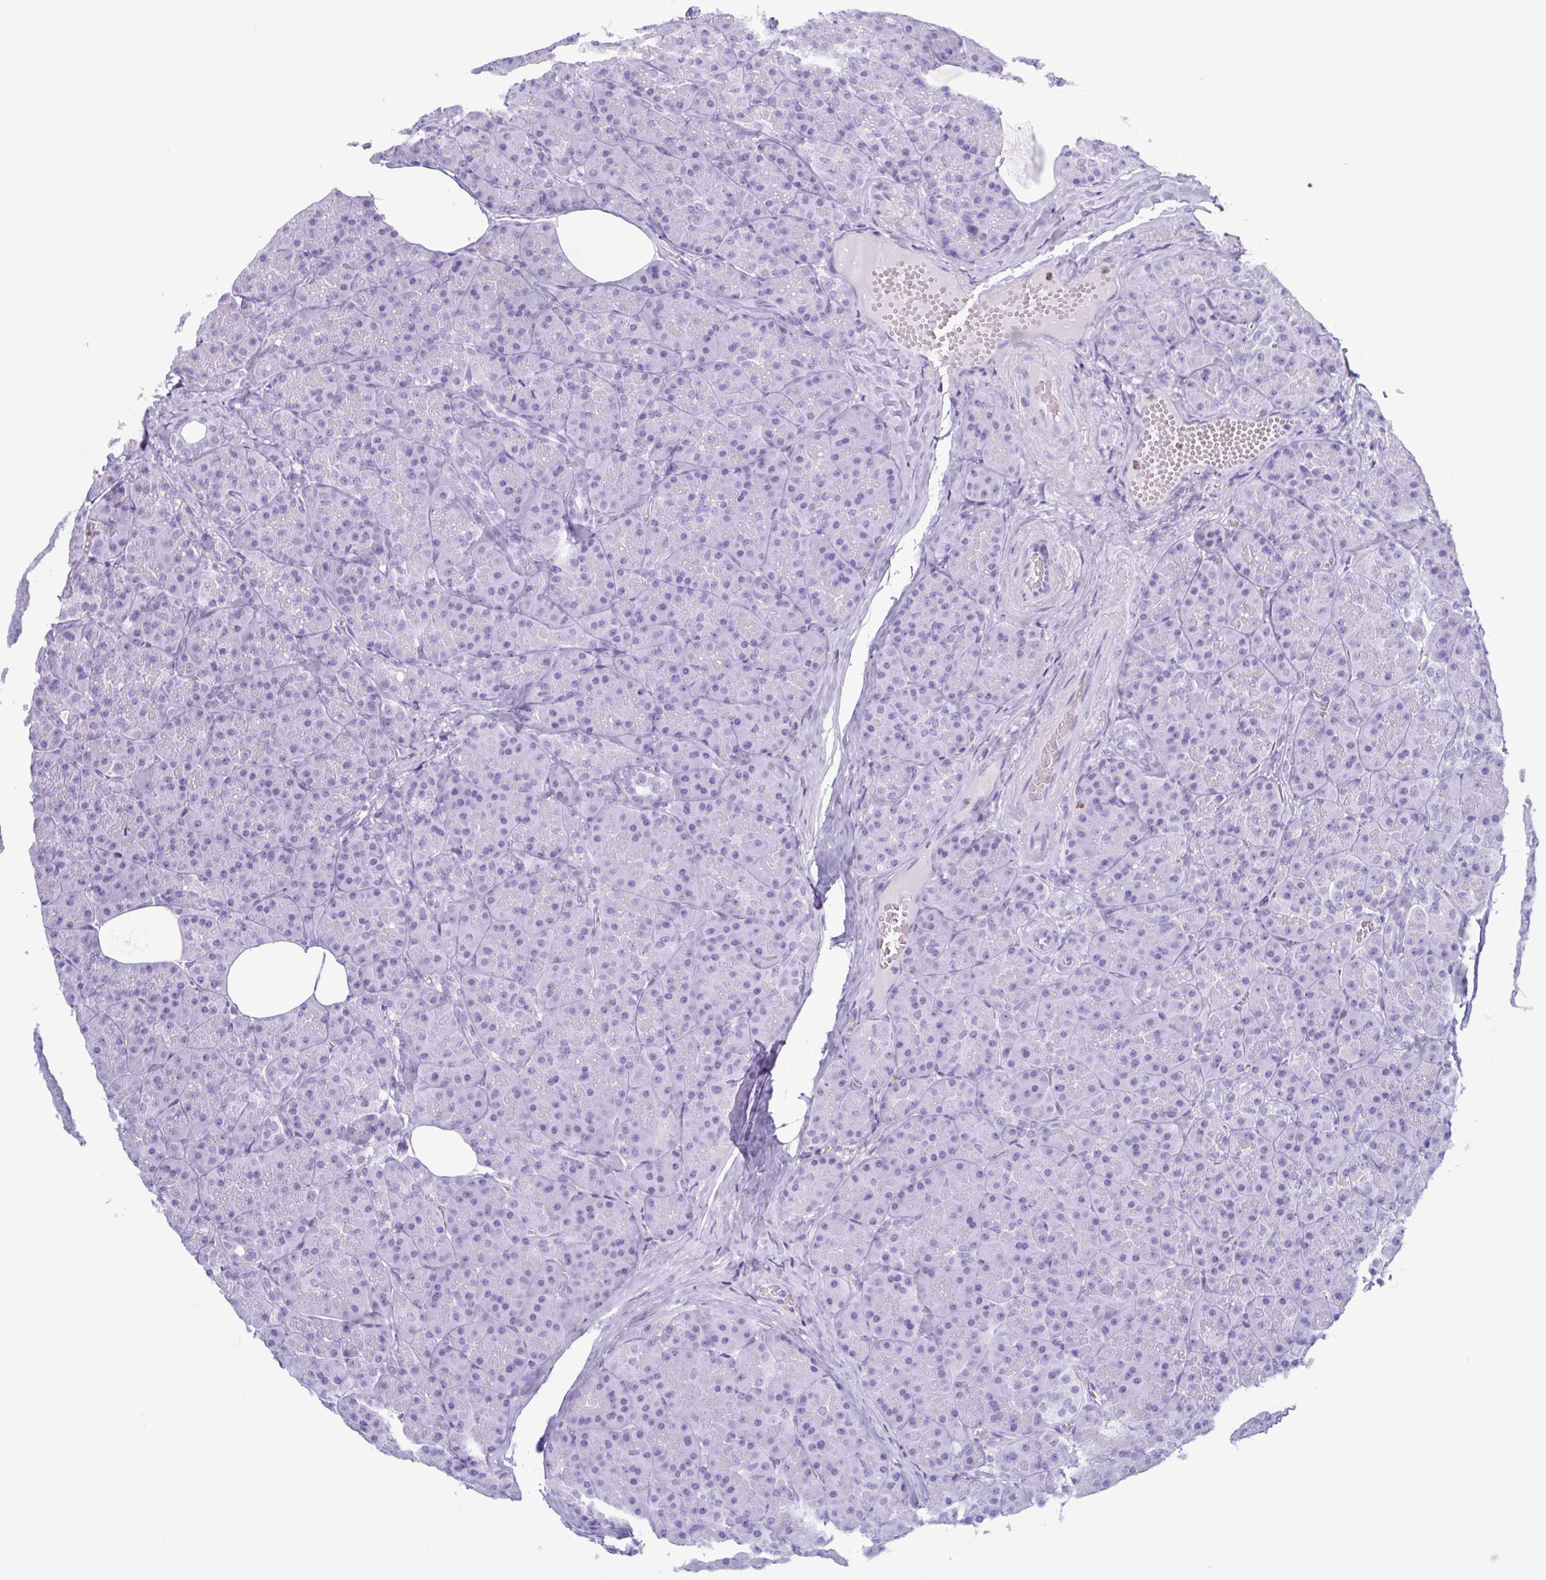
{"staining": {"intensity": "negative", "quantity": "none", "location": "none"}, "tissue": "pancreas", "cell_type": "Exocrine glandular cells", "image_type": "normal", "snomed": [{"axis": "morphology", "description": "Normal tissue, NOS"}, {"axis": "topography", "description": "Pancreas"}], "caption": "Protein analysis of unremarkable pancreas displays no significant expression in exocrine glandular cells. (Immunohistochemistry, brightfield microscopy, high magnification).", "gene": "LTF", "patient": {"sex": "male", "age": 57}}